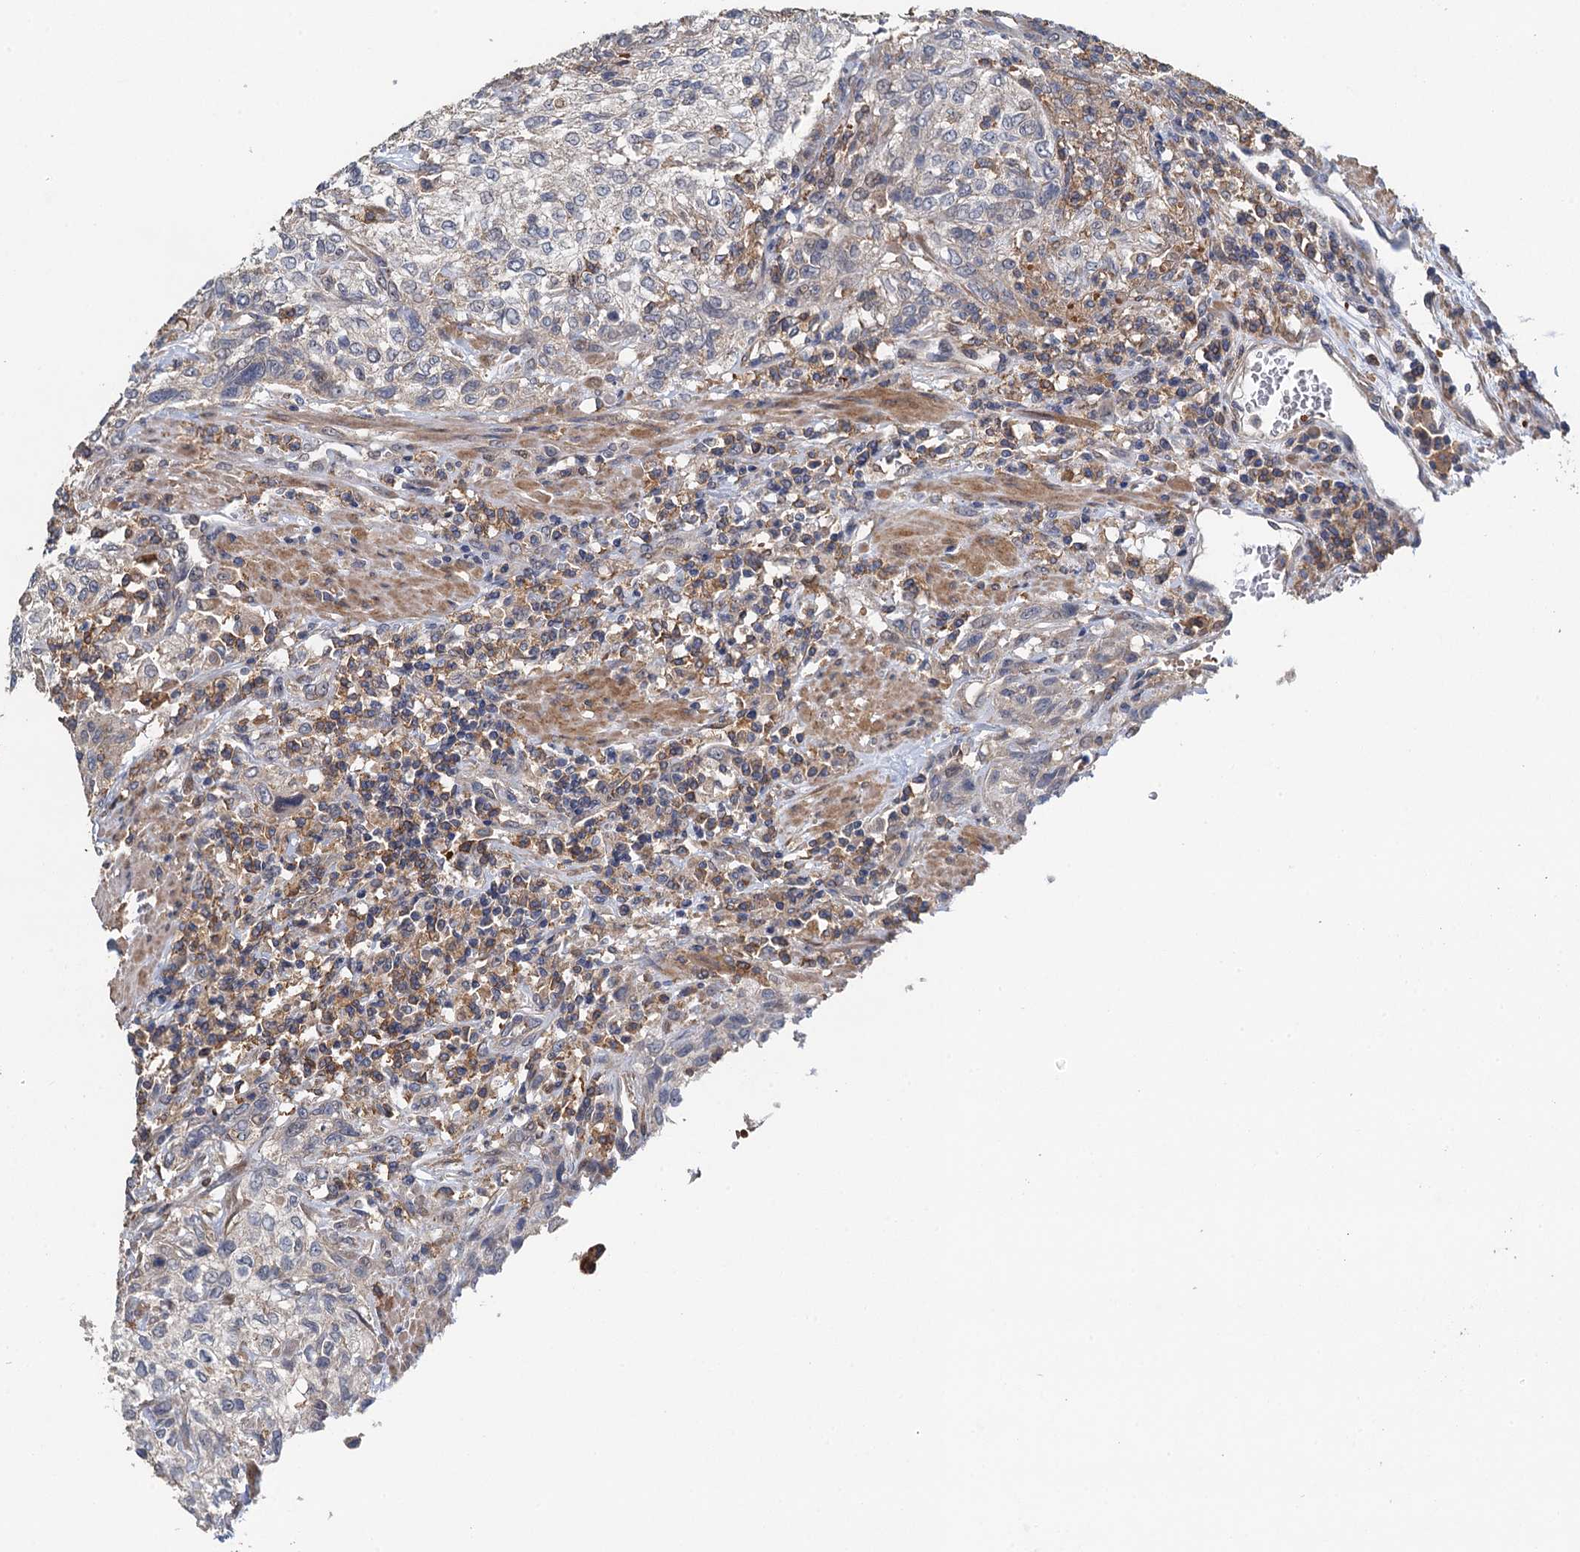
{"staining": {"intensity": "negative", "quantity": "none", "location": "none"}, "tissue": "urothelial cancer", "cell_type": "Tumor cells", "image_type": "cancer", "snomed": [{"axis": "morphology", "description": "Normal tissue, NOS"}, {"axis": "morphology", "description": "Urothelial carcinoma, NOS"}, {"axis": "topography", "description": "Urinary bladder"}, {"axis": "topography", "description": "Peripheral nerve tissue"}], "caption": "There is no significant staining in tumor cells of urothelial cancer.", "gene": "RSAD2", "patient": {"sex": "male", "age": 35}}